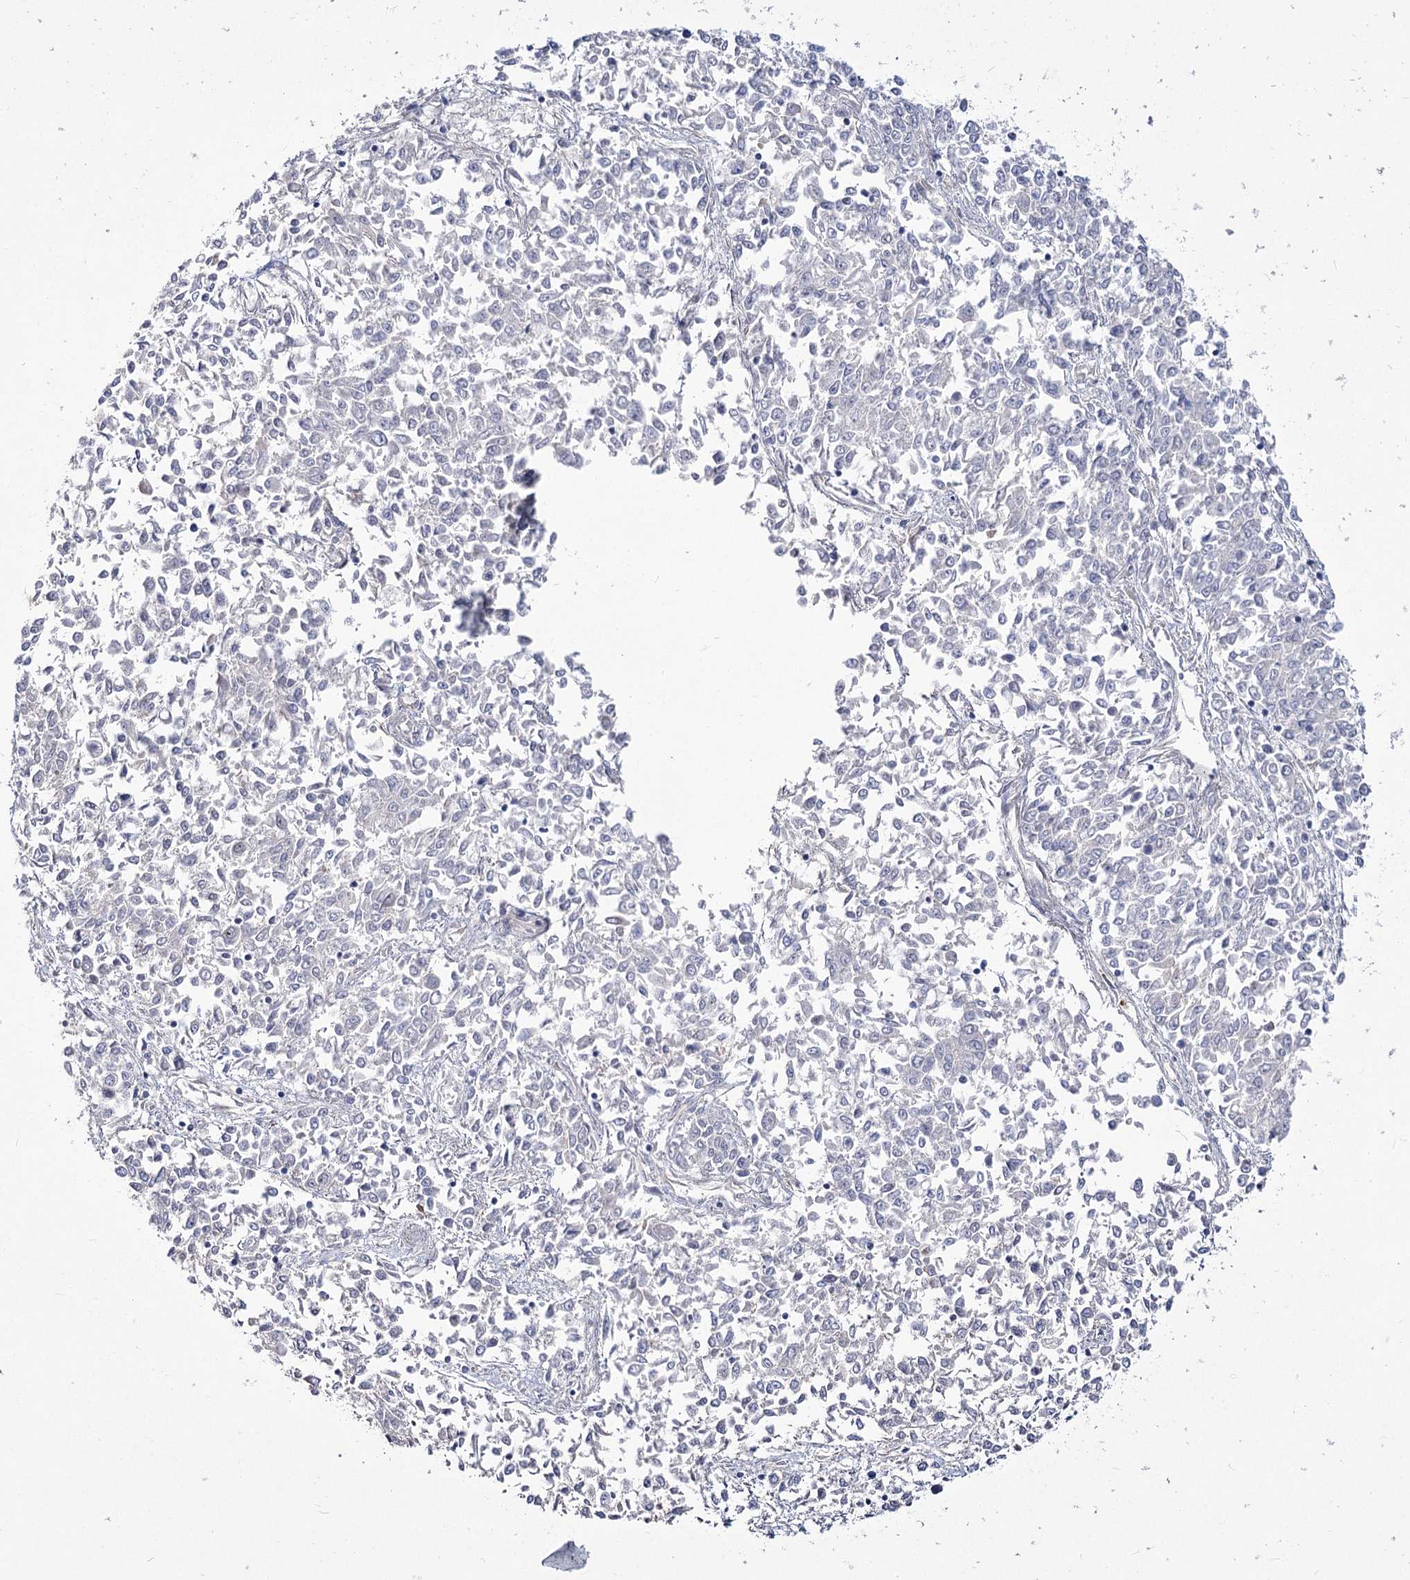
{"staining": {"intensity": "negative", "quantity": "none", "location": "none"}, "tissue": "endometrial cancer", "cell_type": "Tumor cells", "image_type": "cancer", "snomed": [{"axis": "morphology", "description": "Adenocarcinoma, NOS"}, {"axis": "topography", "description": "Endometrium"}], "caption": "Endometrial cancer stained for a protein using immunohistochemistry displays no staining tumor cells.", "gene": "ME3", "patient": {"sex": "female", "age": 50}}